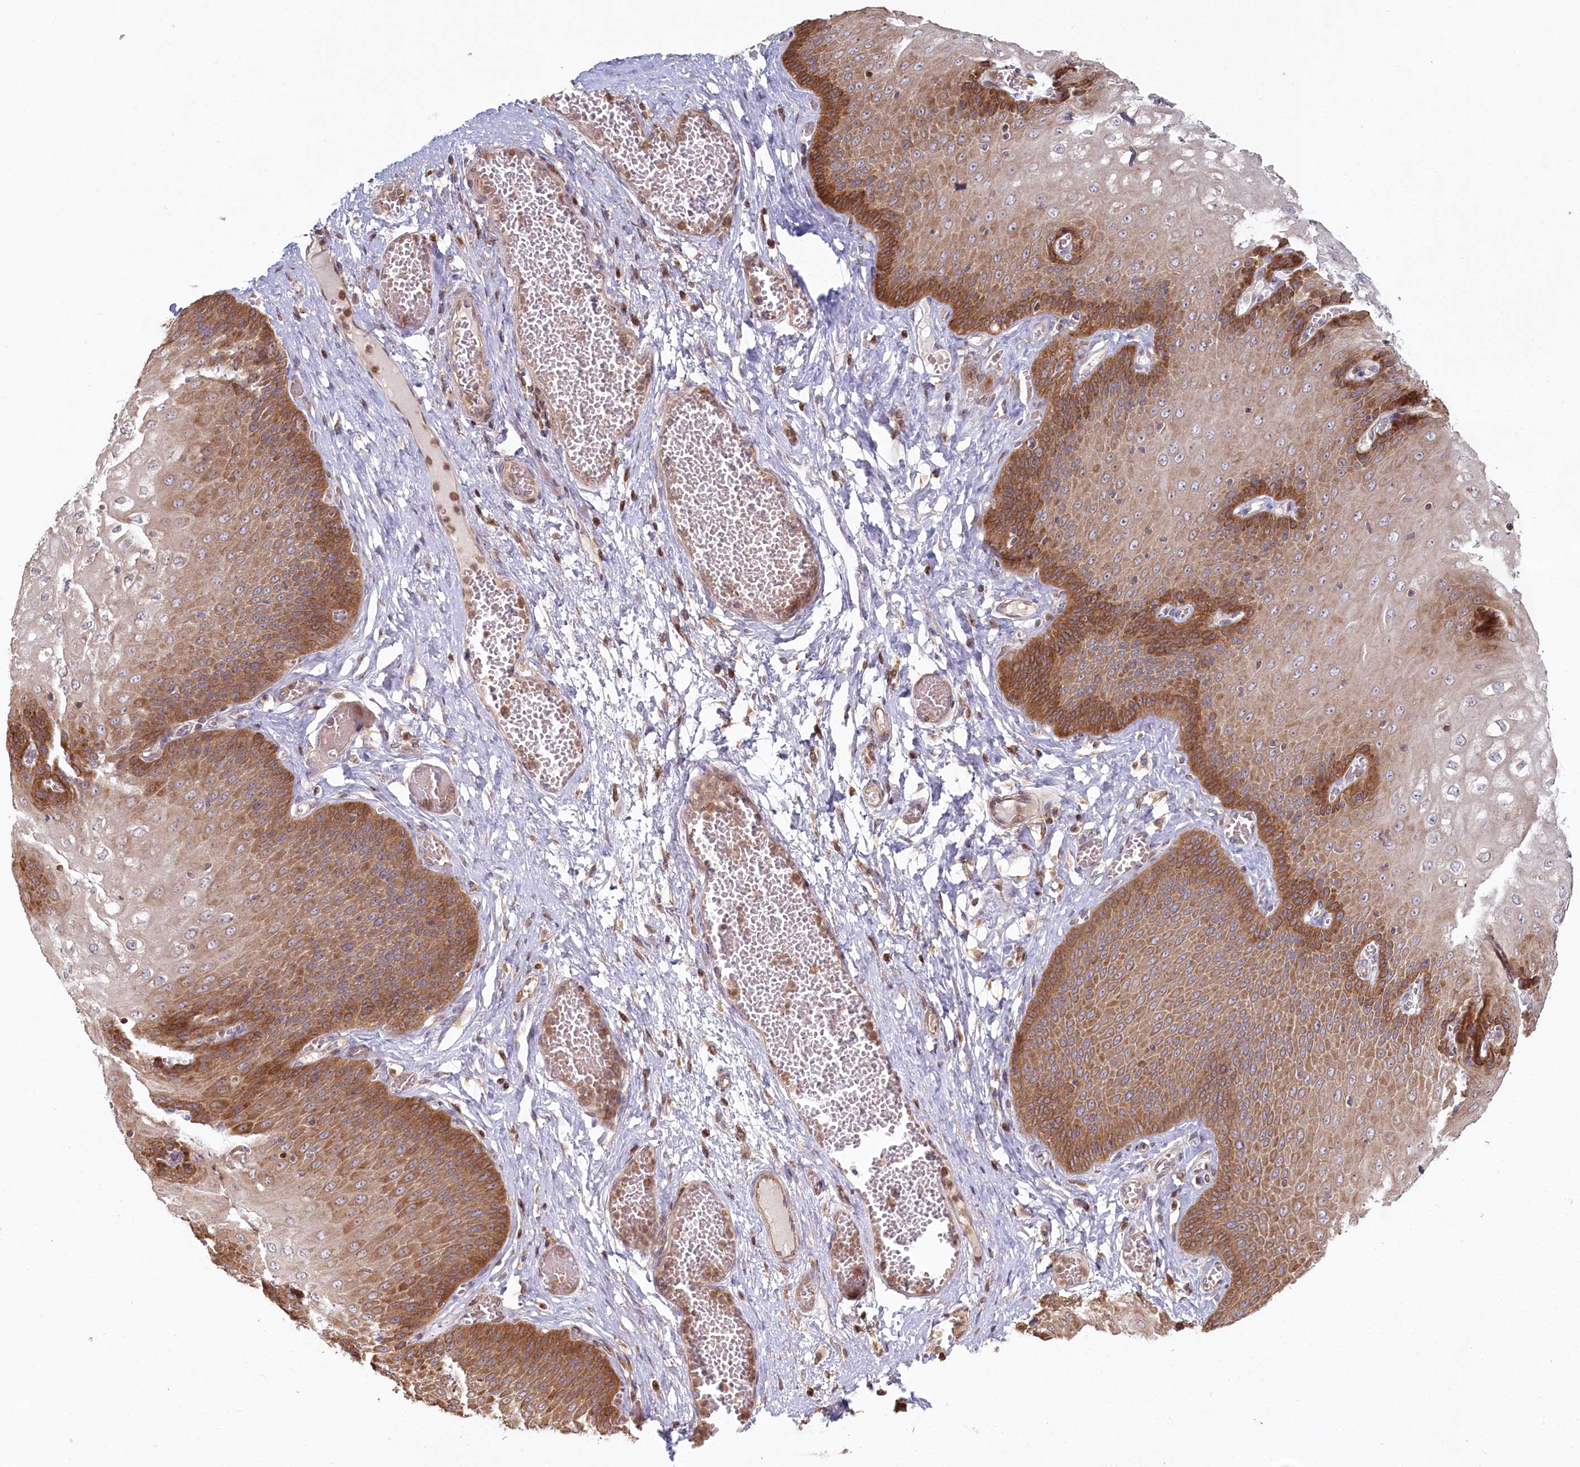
{"staining": {"intensity": "strong", "quantity": "25%-75%", "location": "cytoplasmic/membranous"}, "tissue": "esophagus", "cell_type": "Squamous epithelial cells", "image_type": "normal", "snomed": [{"axis": "morphology", "description": "Normal tissue, NOS"}, {"axis": "topography", "description": "Esophagus"}], "caption": "A brown stain highlights strong cytoplasmic/membranous staining of a protein in squamous epithelial cells of normal esophagus.", "gene": "HAL", "patient": {"sex": "male", "age": 60}}